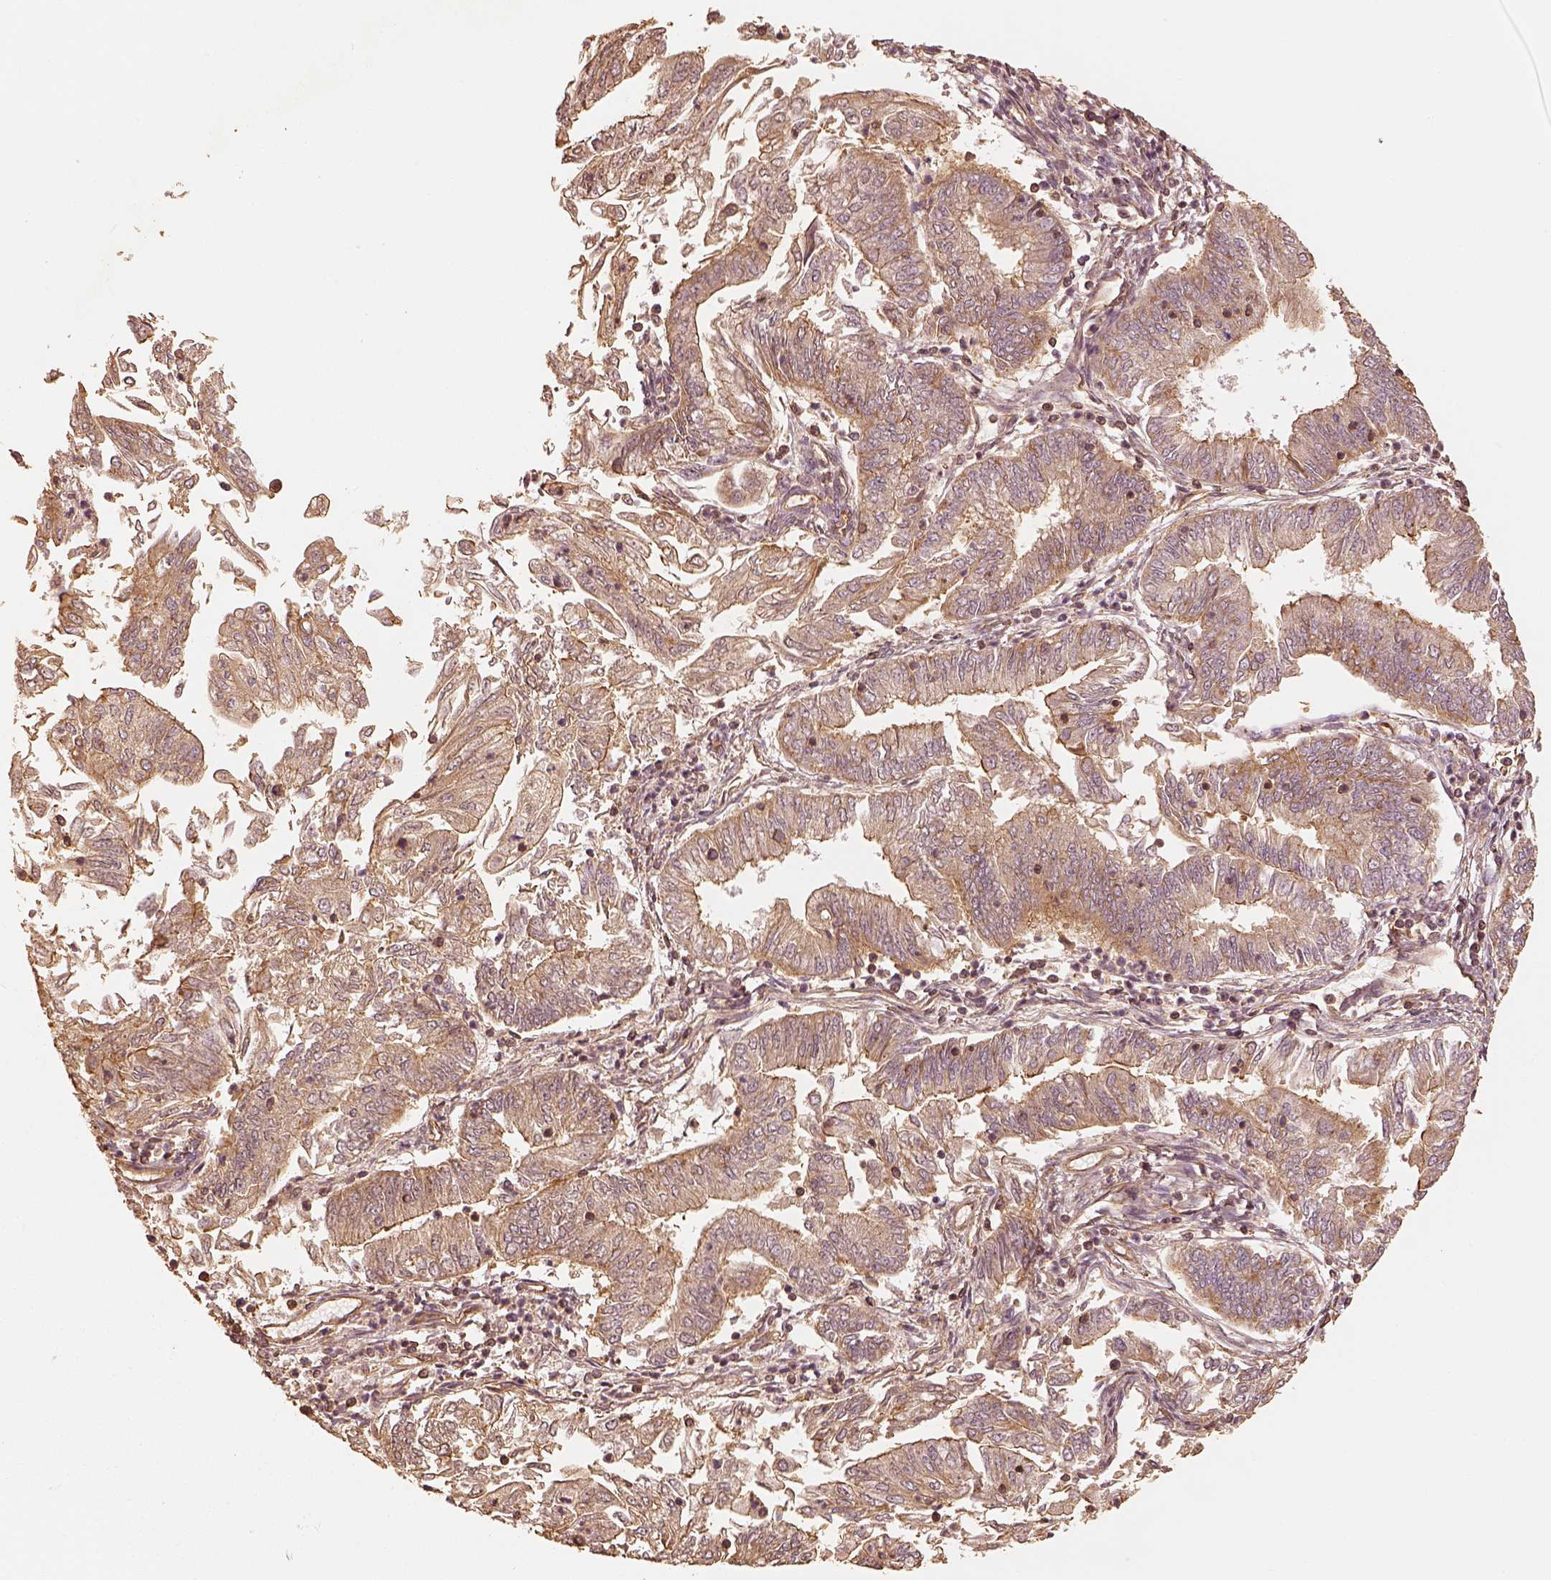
{"staining": {"intensity": "moderate", "quantity": "25%-75%", "location": "cytoplasmic/membranous"}, "tissue": "endometrial cancer", "cell_type": "Tumor cells", "image_type": "cancer", "snomed": [{"axis": "morphology", "description": "Adenocarcinoma, NOS"}, {"axis": "topography", "description": "Endometrium"}], "caption": "Protein expression analysis of endometrial cancer (adenocarcinoma) displays moderate cytoplasmic/membranous staining in about 25%-75% of tumor cells. The staining was performed using DAB, with brown indicating positive protein expression. Nuclei are stained blue with hematoxylin.", "gene": "WDR7", "patient": {"sex": "female", "age": 55}}